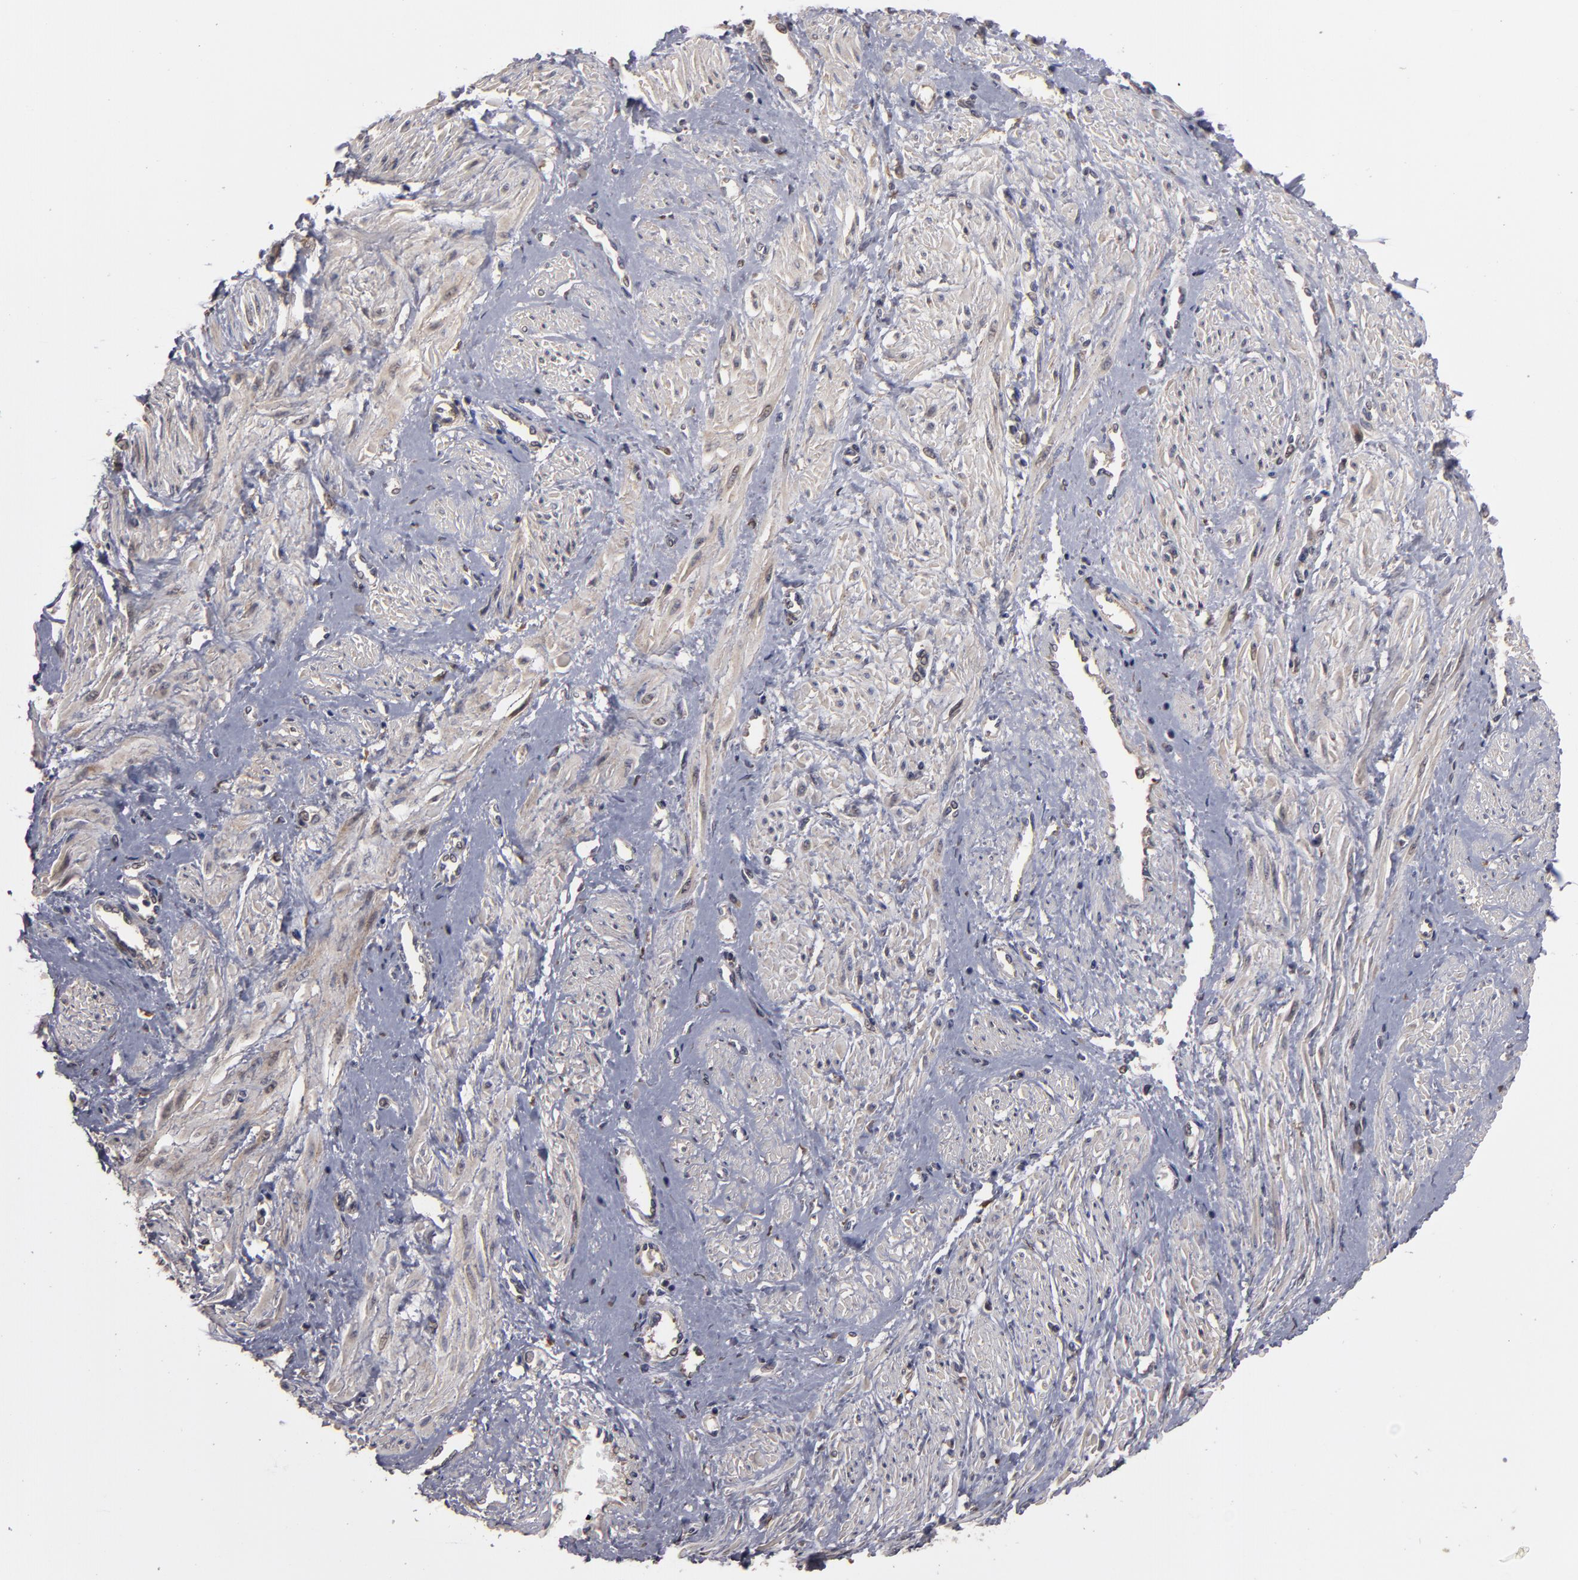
{"staining": {"intensity": "weak", "quantity": ">75%", "location": "cytoplasmic/membranous"}, "tissue": "smooth muscle", "cell_type": "Smooth muscle cells", "image_type": "normal", "snomed": [{"axis": "morphology", "description": "Normal tissue, NOS"}, {"axis": "topography", "description": "Smooth muscle"}, {"axis": "topography", "description": "Uterus"}], "caption": "This photomicrograph reveals unremarkable smooth muscle stained with immunohistochemistry (IHC) to label a protein in brown. The cytoplasmic/membranous of smooth muscle cells show weak positivity for the protein. Nuclei are counter-stained blue.", "gene": "SND1", "patient": {"sex": "female", "age": 39}}